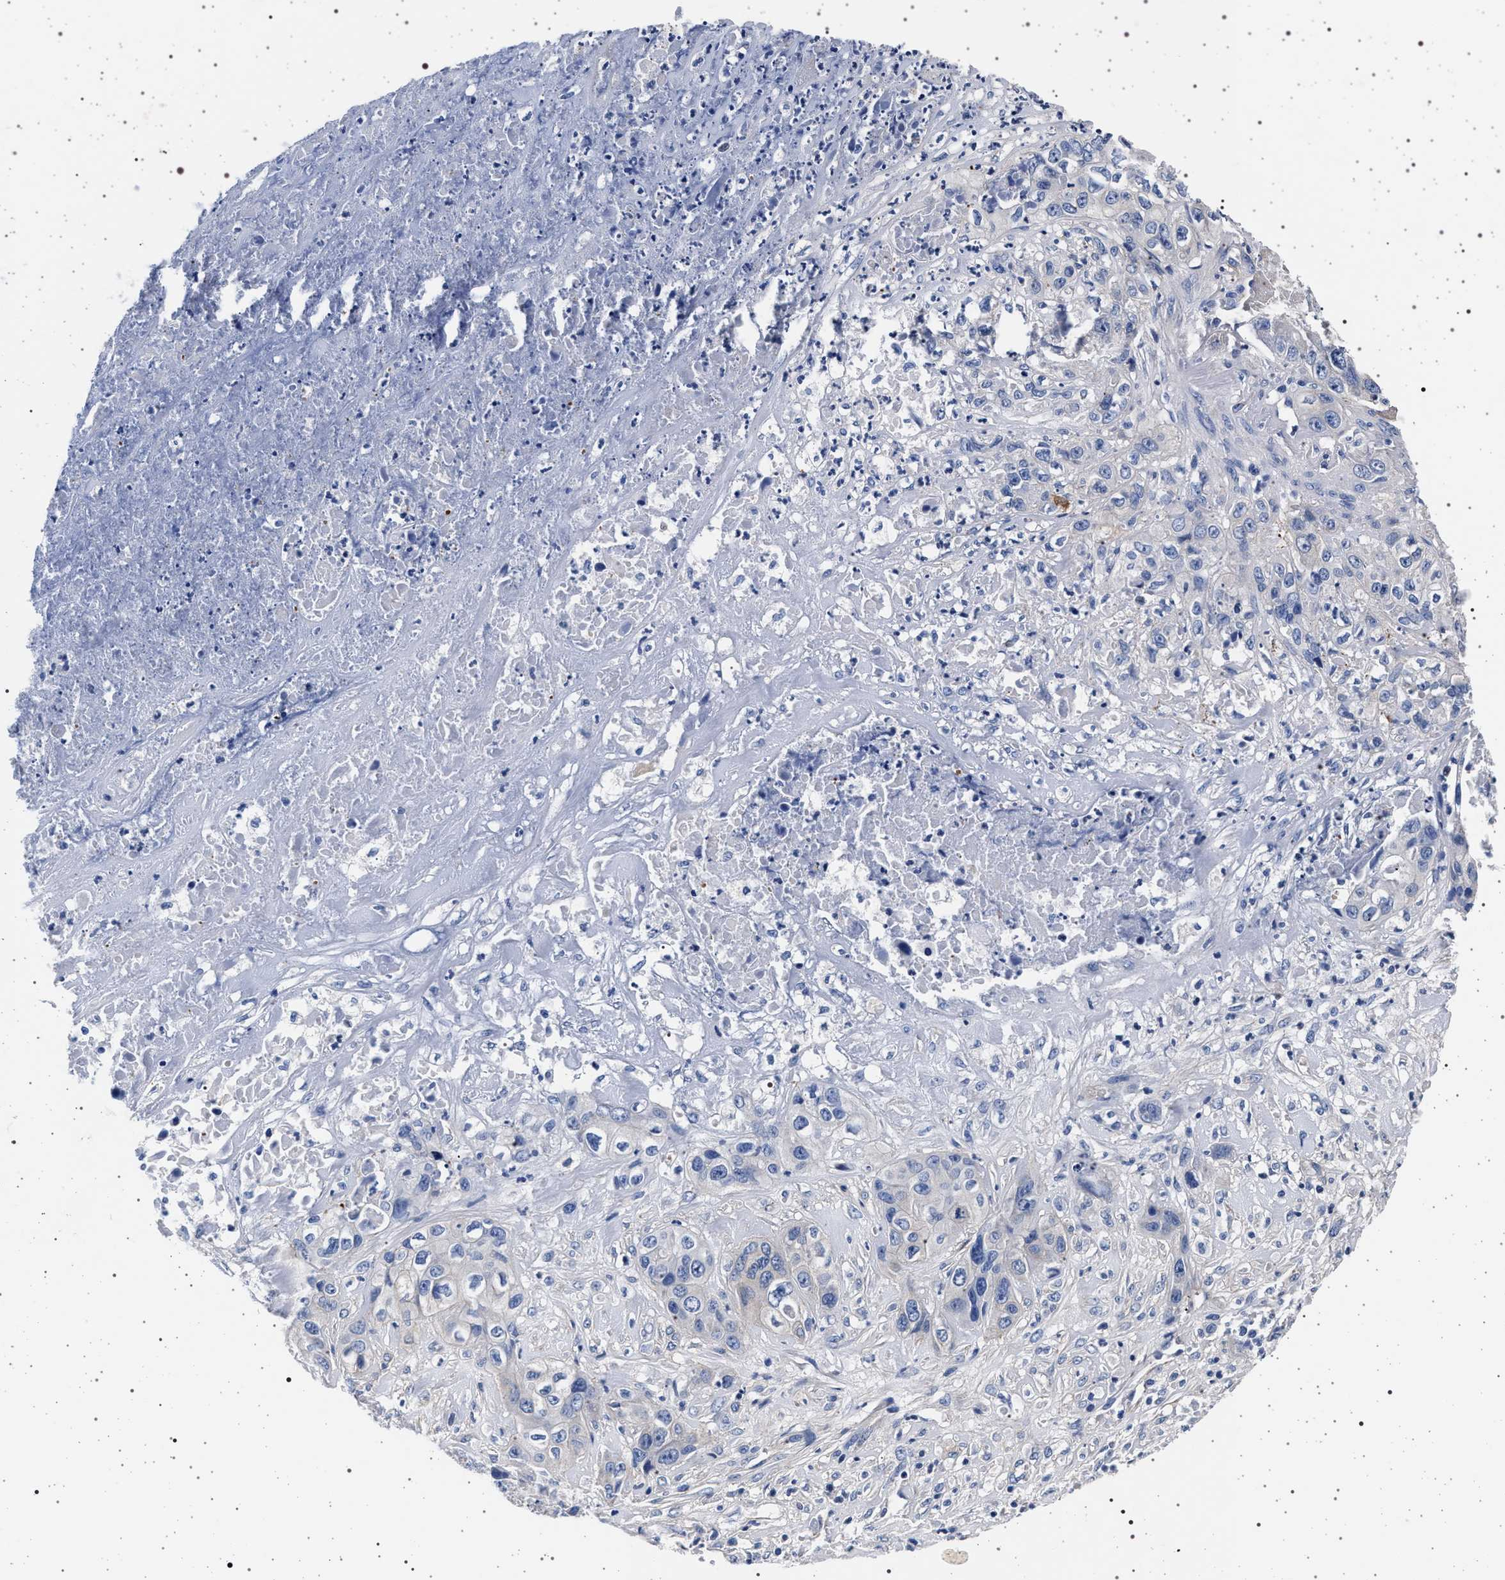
{"staining": {"intensity": "weak", "quantity": "25%-75%", "location": "cytoplasmic/membranous"}, "tissue": "liver cancer", "cell_type": "Tumor cells", "image_type": "cancer", "snomed": [{"axis": "morphology", "description": "Cholangiocarcinoma"}, {"axis": "topography", "description": "Liver"}], "caption": "Liver cholangiocarcinoma stained with a protein marker demonstrates weak staining in tumor cells.", "gene": "SLC9A1", "patient": {"sex": "female", "age": 61}}